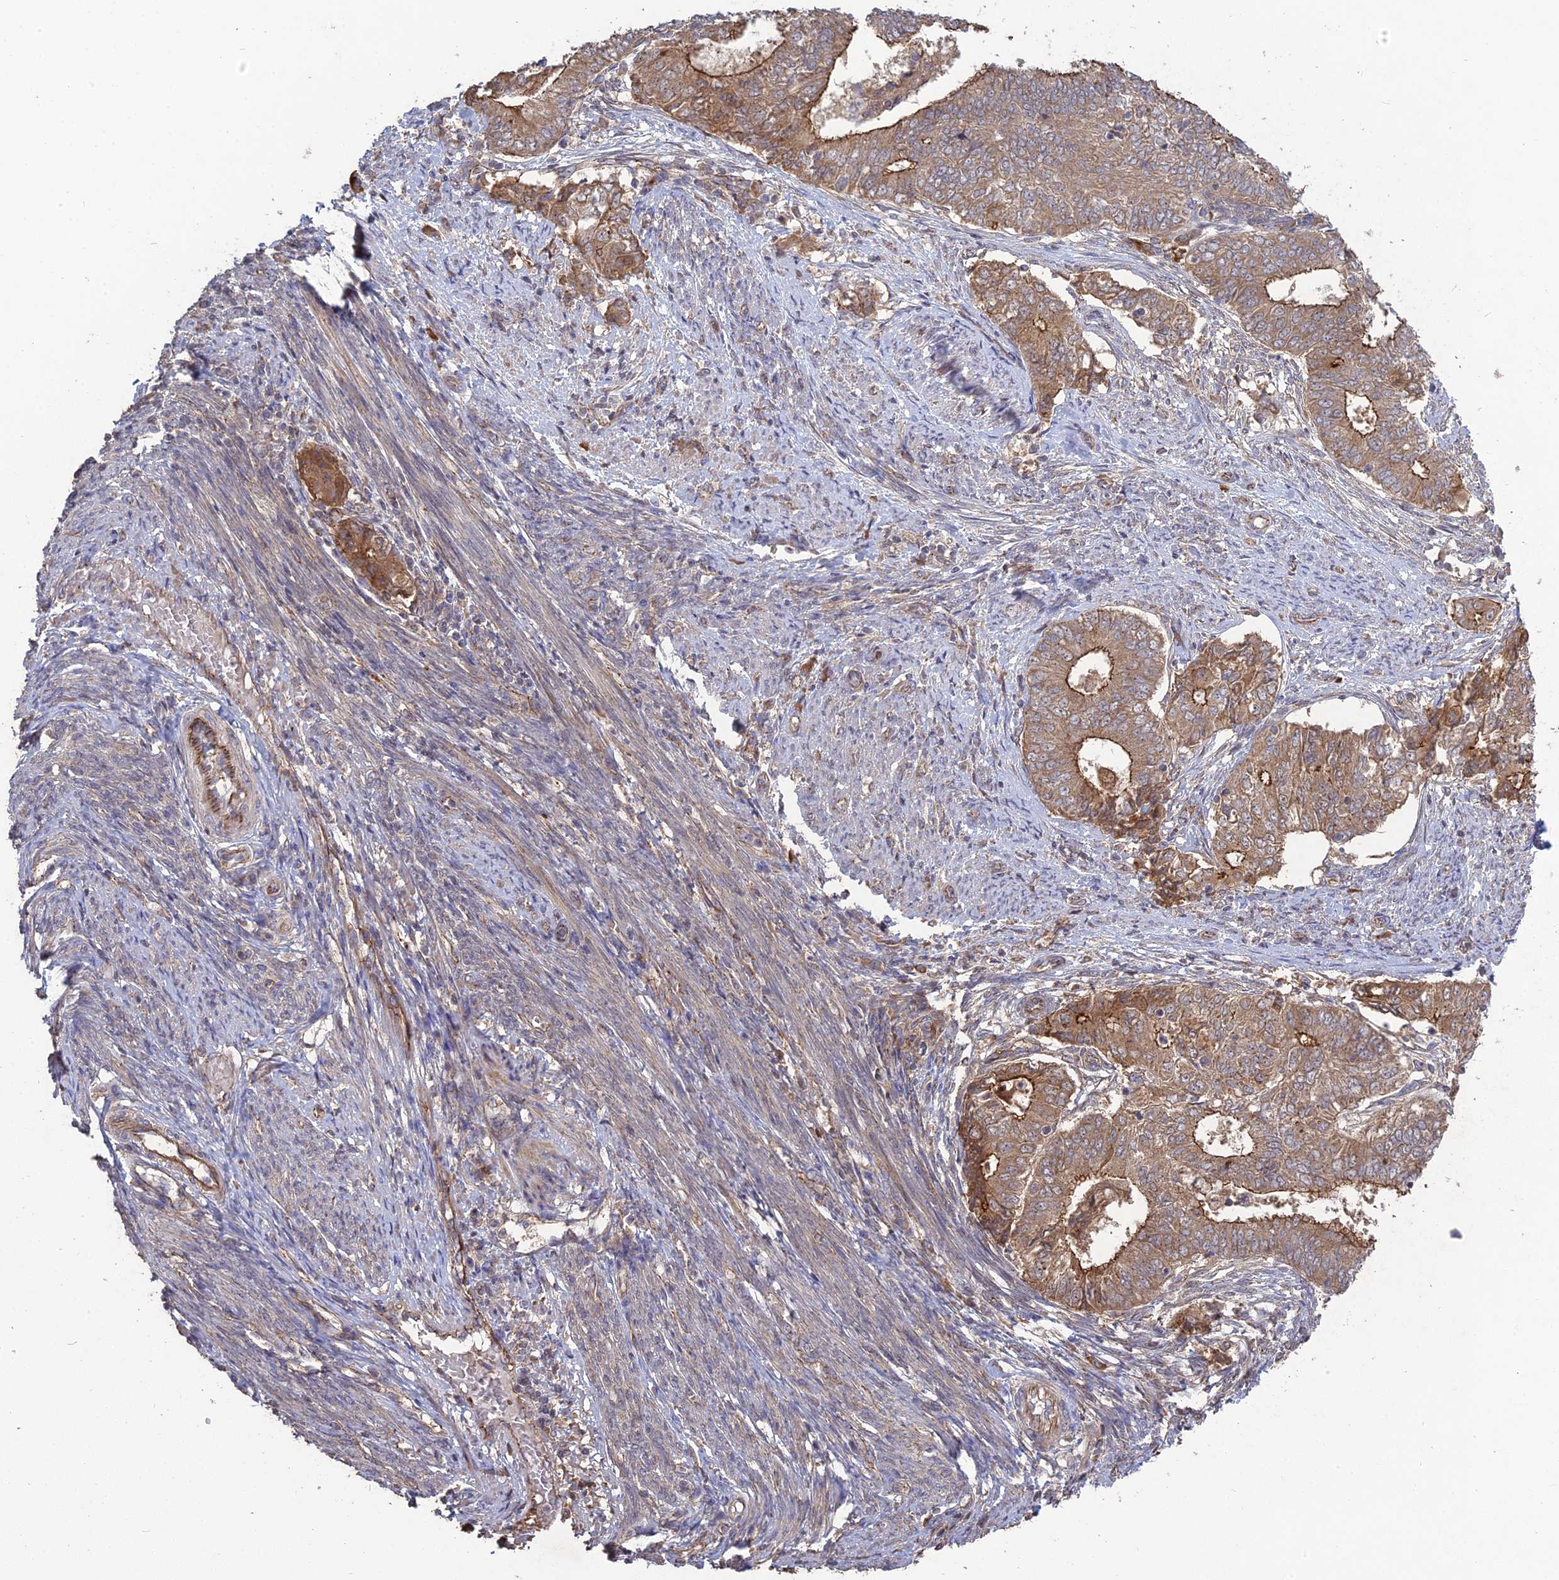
{"staining": {"intensity": "strong", "quantity": "25%-75%", "location": "cytoplasmic/membranous"}, "tissue": "endometrial cancer", "cell_type": "Tumor cells", "image_type": "cancer", "snomed": [{"axis": "morphology", "description": "Adenocarcinoma, NOS"}, {"axis": "topography", "description": "Endometrium"}], "caption": "Immunohistochemical staining of human endometrial cancer (adenocarcinoma) demonstrates high levels of strong cytoplasmic/membranous staining in approximately 25%-75% of tumor cells.", "gene": "ARHGAP40", "patient": {"sex": "female", "age": 62}}